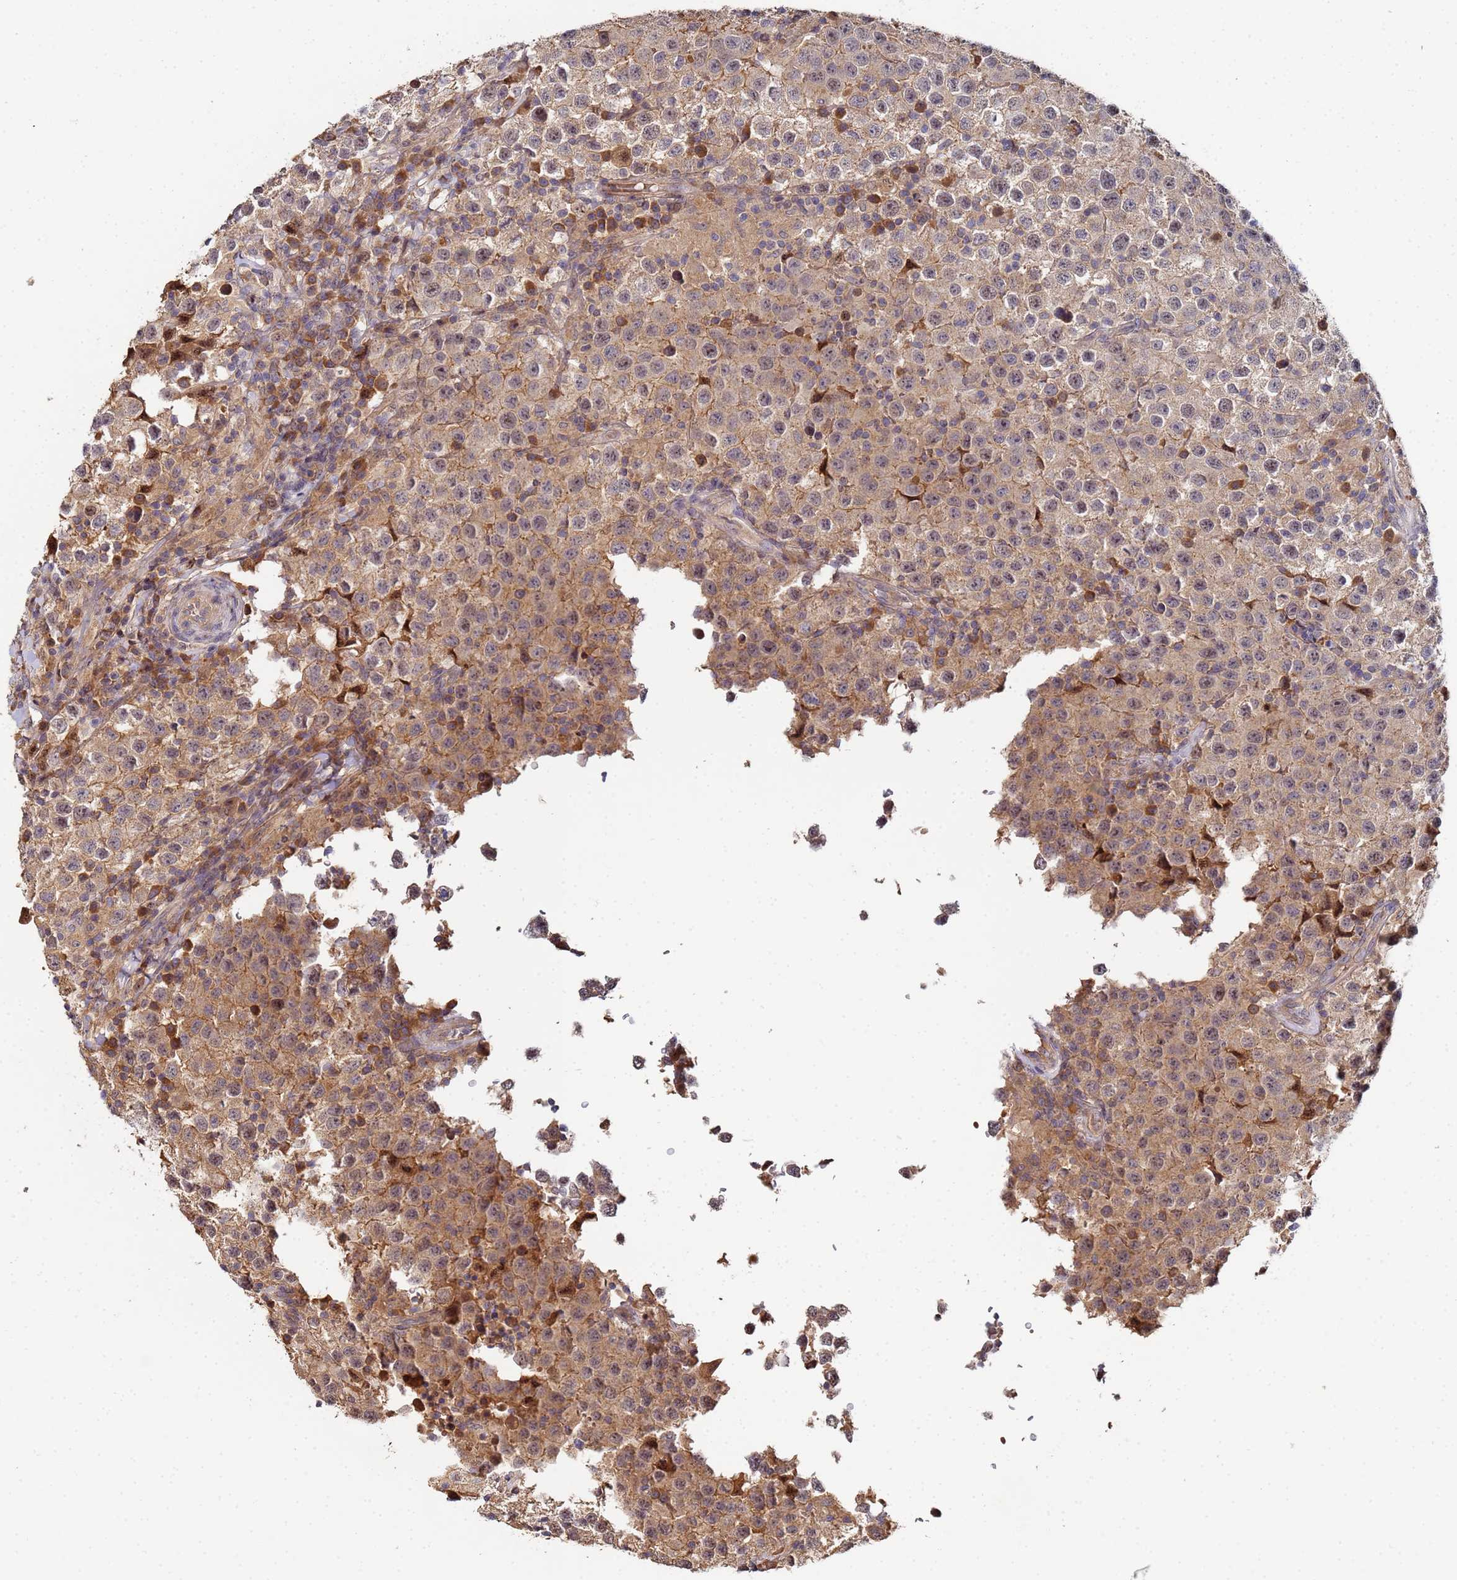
{"staining": {"intensity": "moderate", "quantity": "25%-75%", "location": "cytoplasmic/membranous"}, "tissue": "testis cancer", "cell_type": "Tumor cells", "image_type": "cancer", "snomed": [{"axis": "morphology", "description": "Seminoma, NOS"}, {"axis": "morphology", "description": "Carcinoma, Embryonal, NOS"}, {"axis": "topography", "description": "Testis"}], "caption": "Immunohistochemical staining of seminoma (testis) reveals medium levels of moderate cytoplasmic/membranous staining in approximately 25%-75% of tumor cells. (brown staining indicates protein expression, while blue staining denotes nuclei).", "gene": "OSER1", "patient": {"sex": "male", "age": 41}}